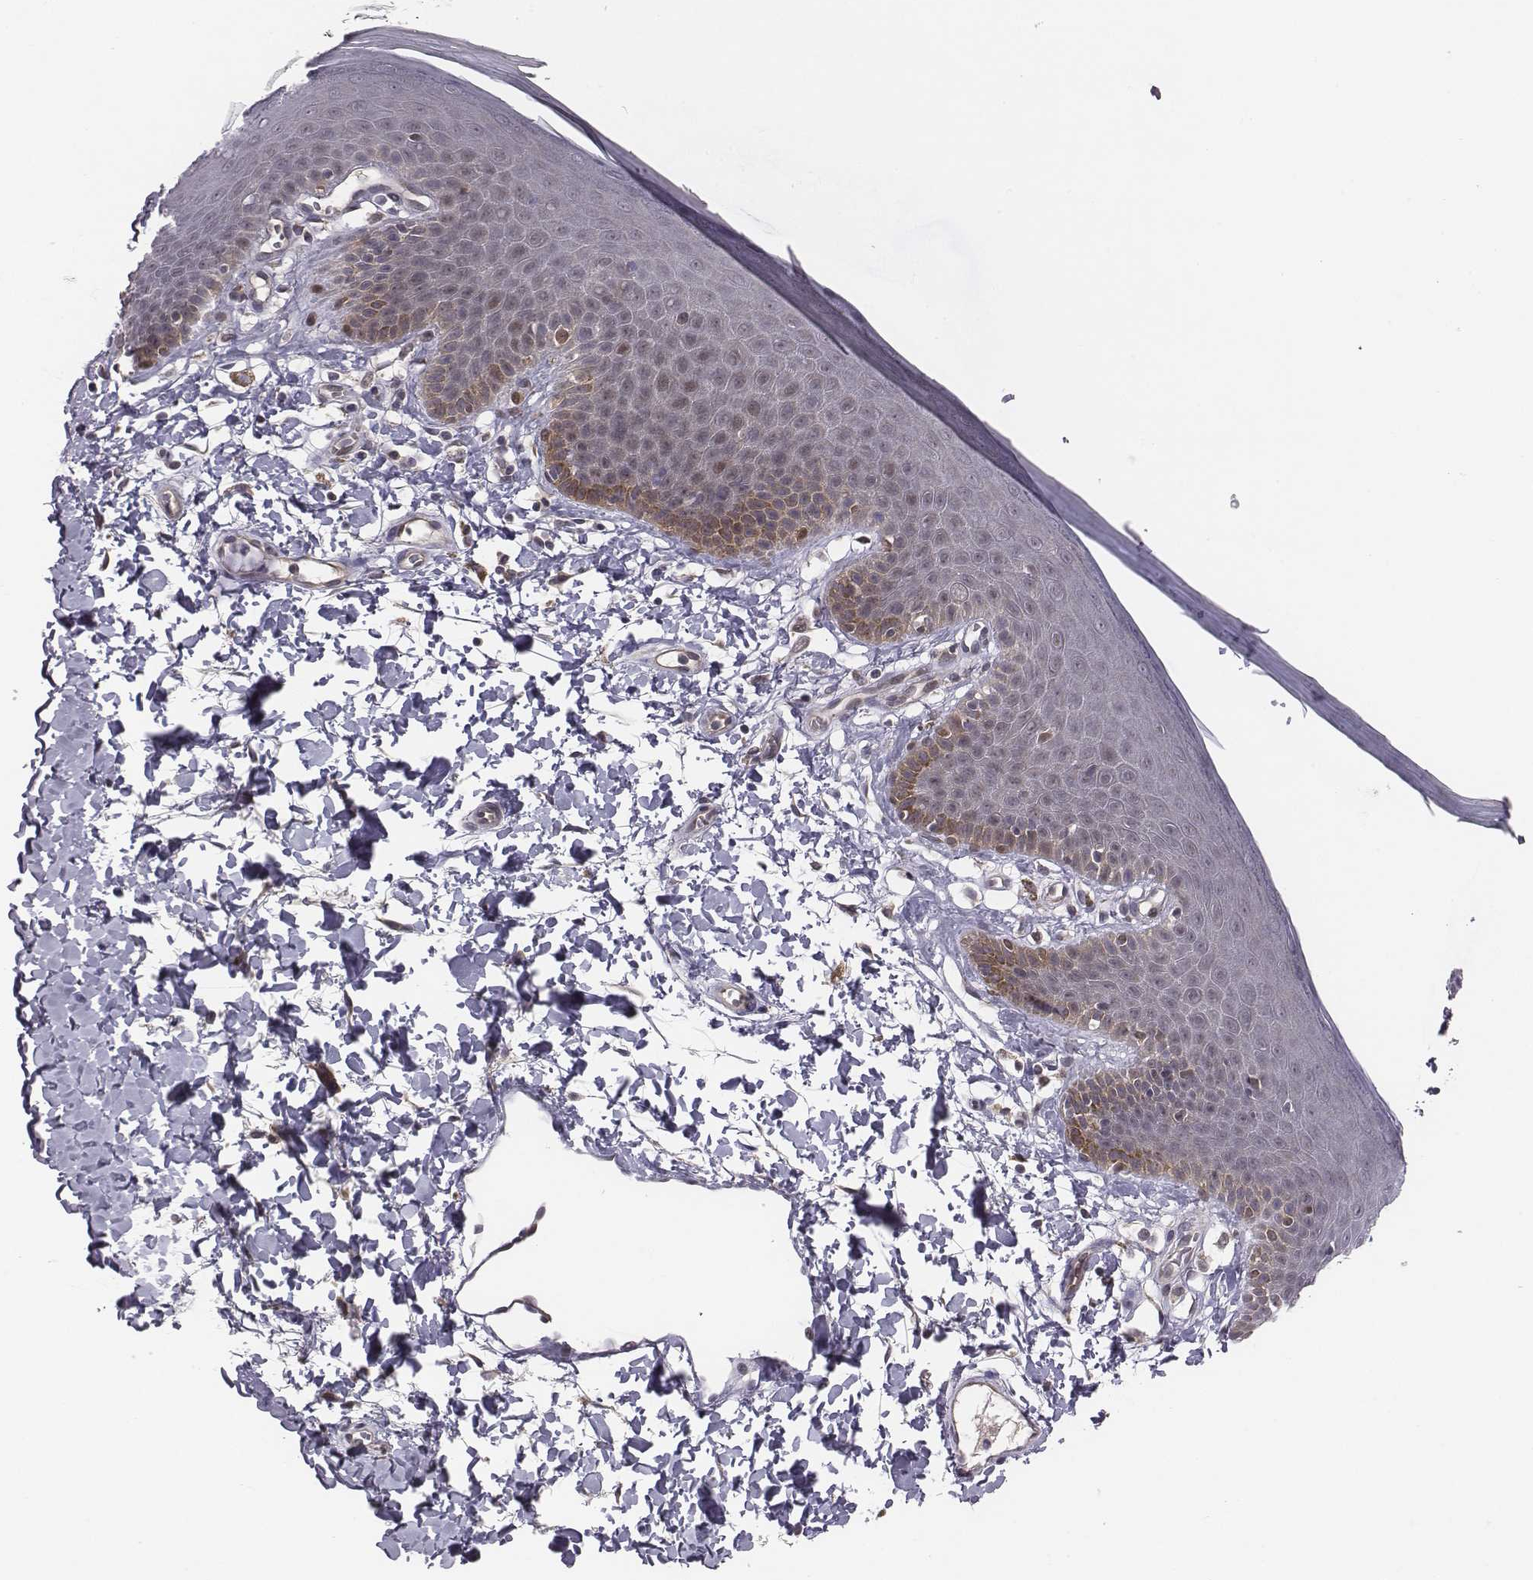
{"staining": {"intensity": "weak", "quantity": "<25%", "location": "cytoplasmic/membranous"}, "tissue": "skin", "cell_type": "Epidermal cells", "image_type": "normal", "snomed": [{"axis": "morphology", "description": "Normal tissue, NOS"}, {"axis": "topography", "description": "Anal"}], "caption": "Epidermal cells show no significant protein staining in unremarkable skin. The staining was performed using DAB (3,3'-diaminobenzidine) to visualize the protein expression in brown, while the nuclei were stained in blue with hematoxylin (Magnification: 20x).", "gene": "SMURF2", "patient": {"sex": "male", "age": 53}}